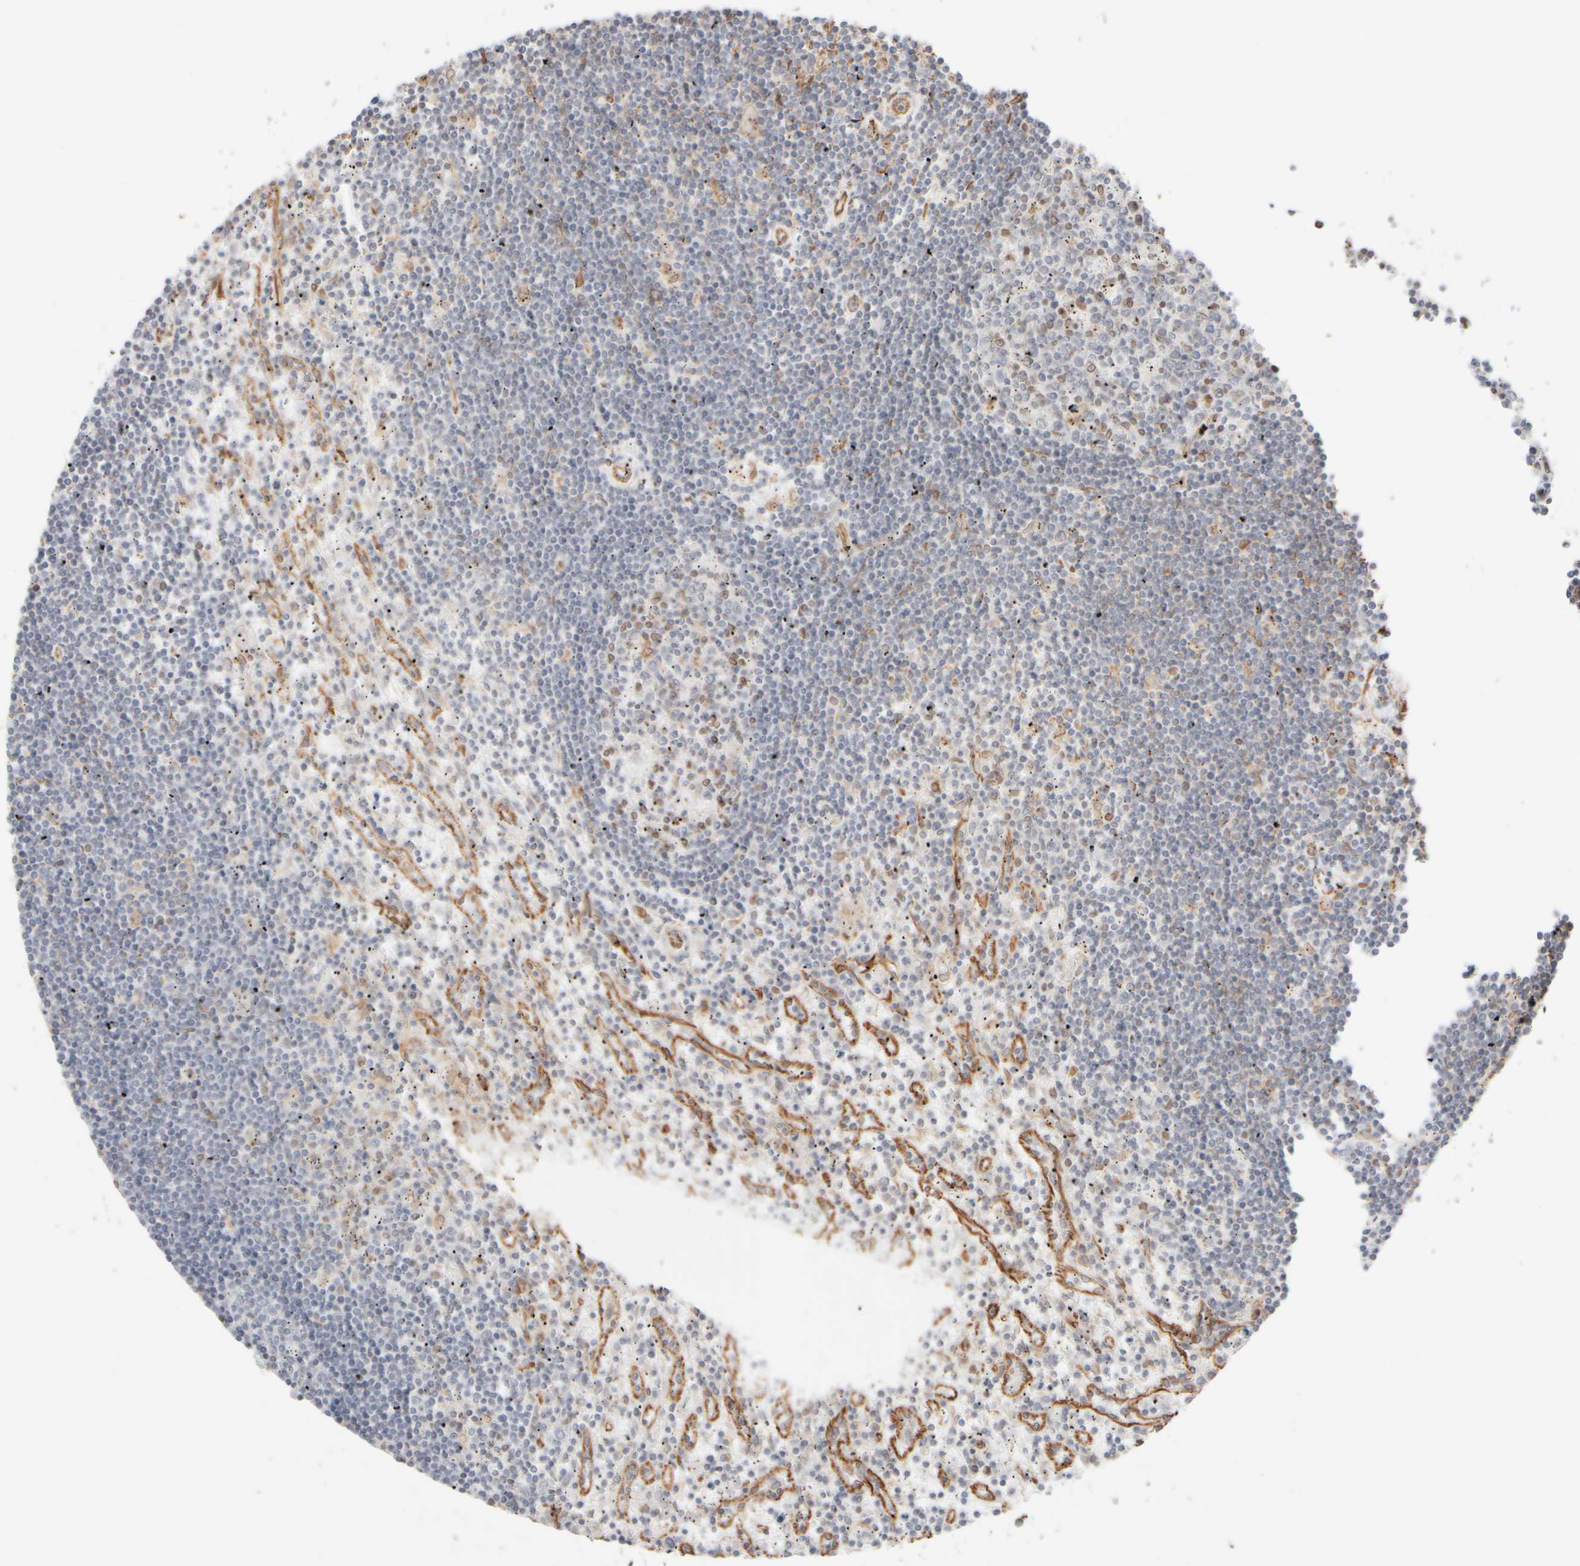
{"staining": {"intensity": "negative", "quantity": "none", "location": "none"}, "tissue": "lymphoma", "cell_type": "Tumor cells", "image_type": "cancer", "snomed": [{"axis": "morphology", "description": "Malignant lymphoma, non-Hodgkin's type, Low grade"}, {"axis": "topography", "description": "Spleen"}], "caption": "High power microscopy photomicrograph of an immunohistochemistry image of malignant lymphoma, non-Hodgkin's type (low-grade), revealing no significant staining in tumor cells. (Immunohistochemistry, brightfield microscopy, high magnification).", "gene": "KRT15", "patient": {"sex": "male", "age": 76}}